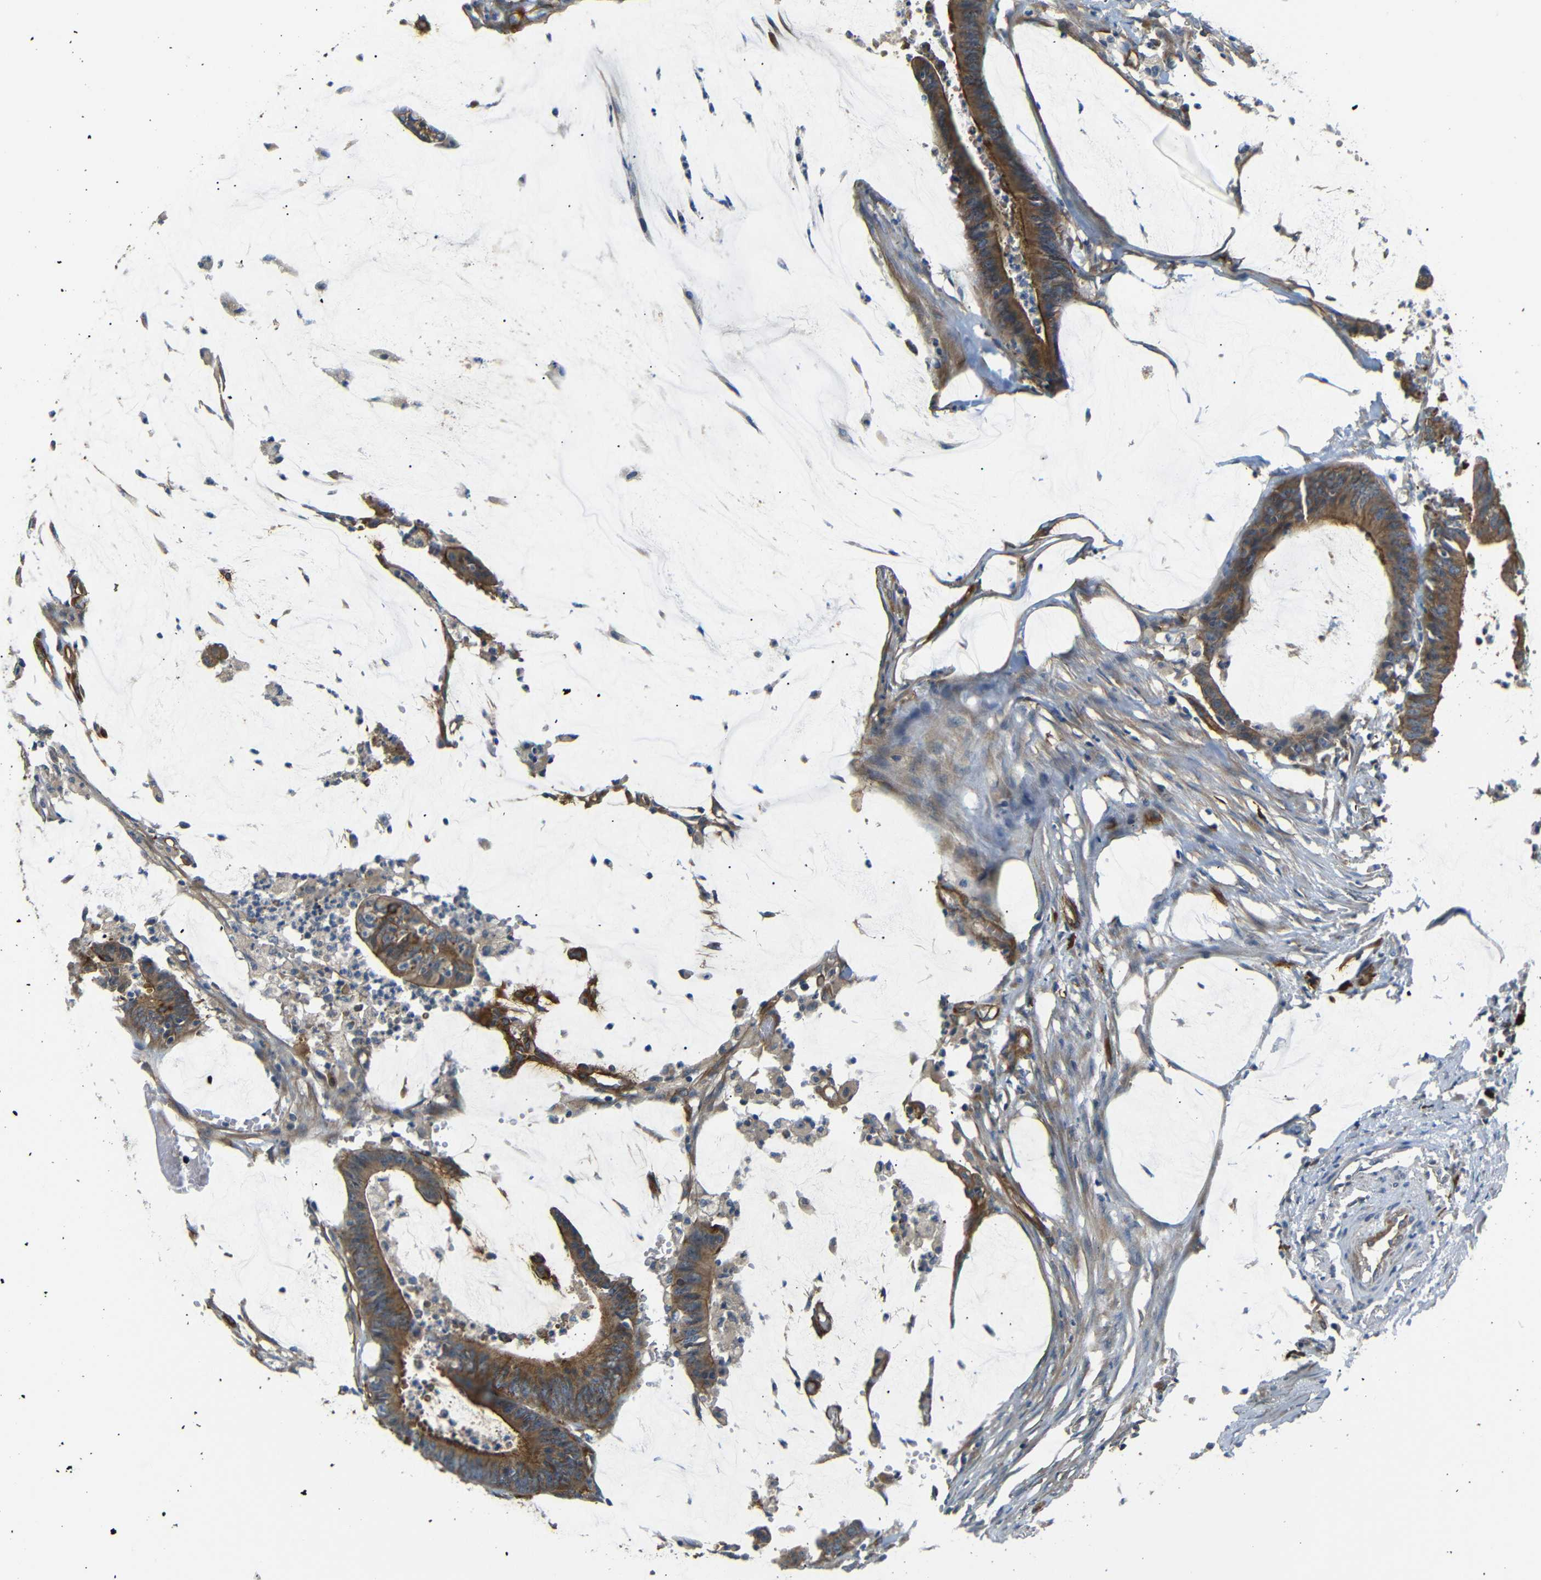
{"staining": {"intensity": "strong", "quantity": ">75%", "location": "cytoplasmic/membranous"}, "tissue": "colorectal cancer", "cell_type": "Tumor cells", "image_type": "cancer", "snomed": [{"axis": "morphology", "description": "Adenocarcinoma, NOS"}, {"axis": "topography", "description": "Rectum"}], "caption": "Brown immunohistochemical staining in human adenocarcinoma (colorectal) displays strong cytoplasmic/membranous staining in approximately >75% of tumor cells. (DAB (3,3'-diaminobenzidine) = brown stain, brightfield microscopy at high magnification).", "gene": "MYO1B", "patient": {"sex": "female", "age": 66}}